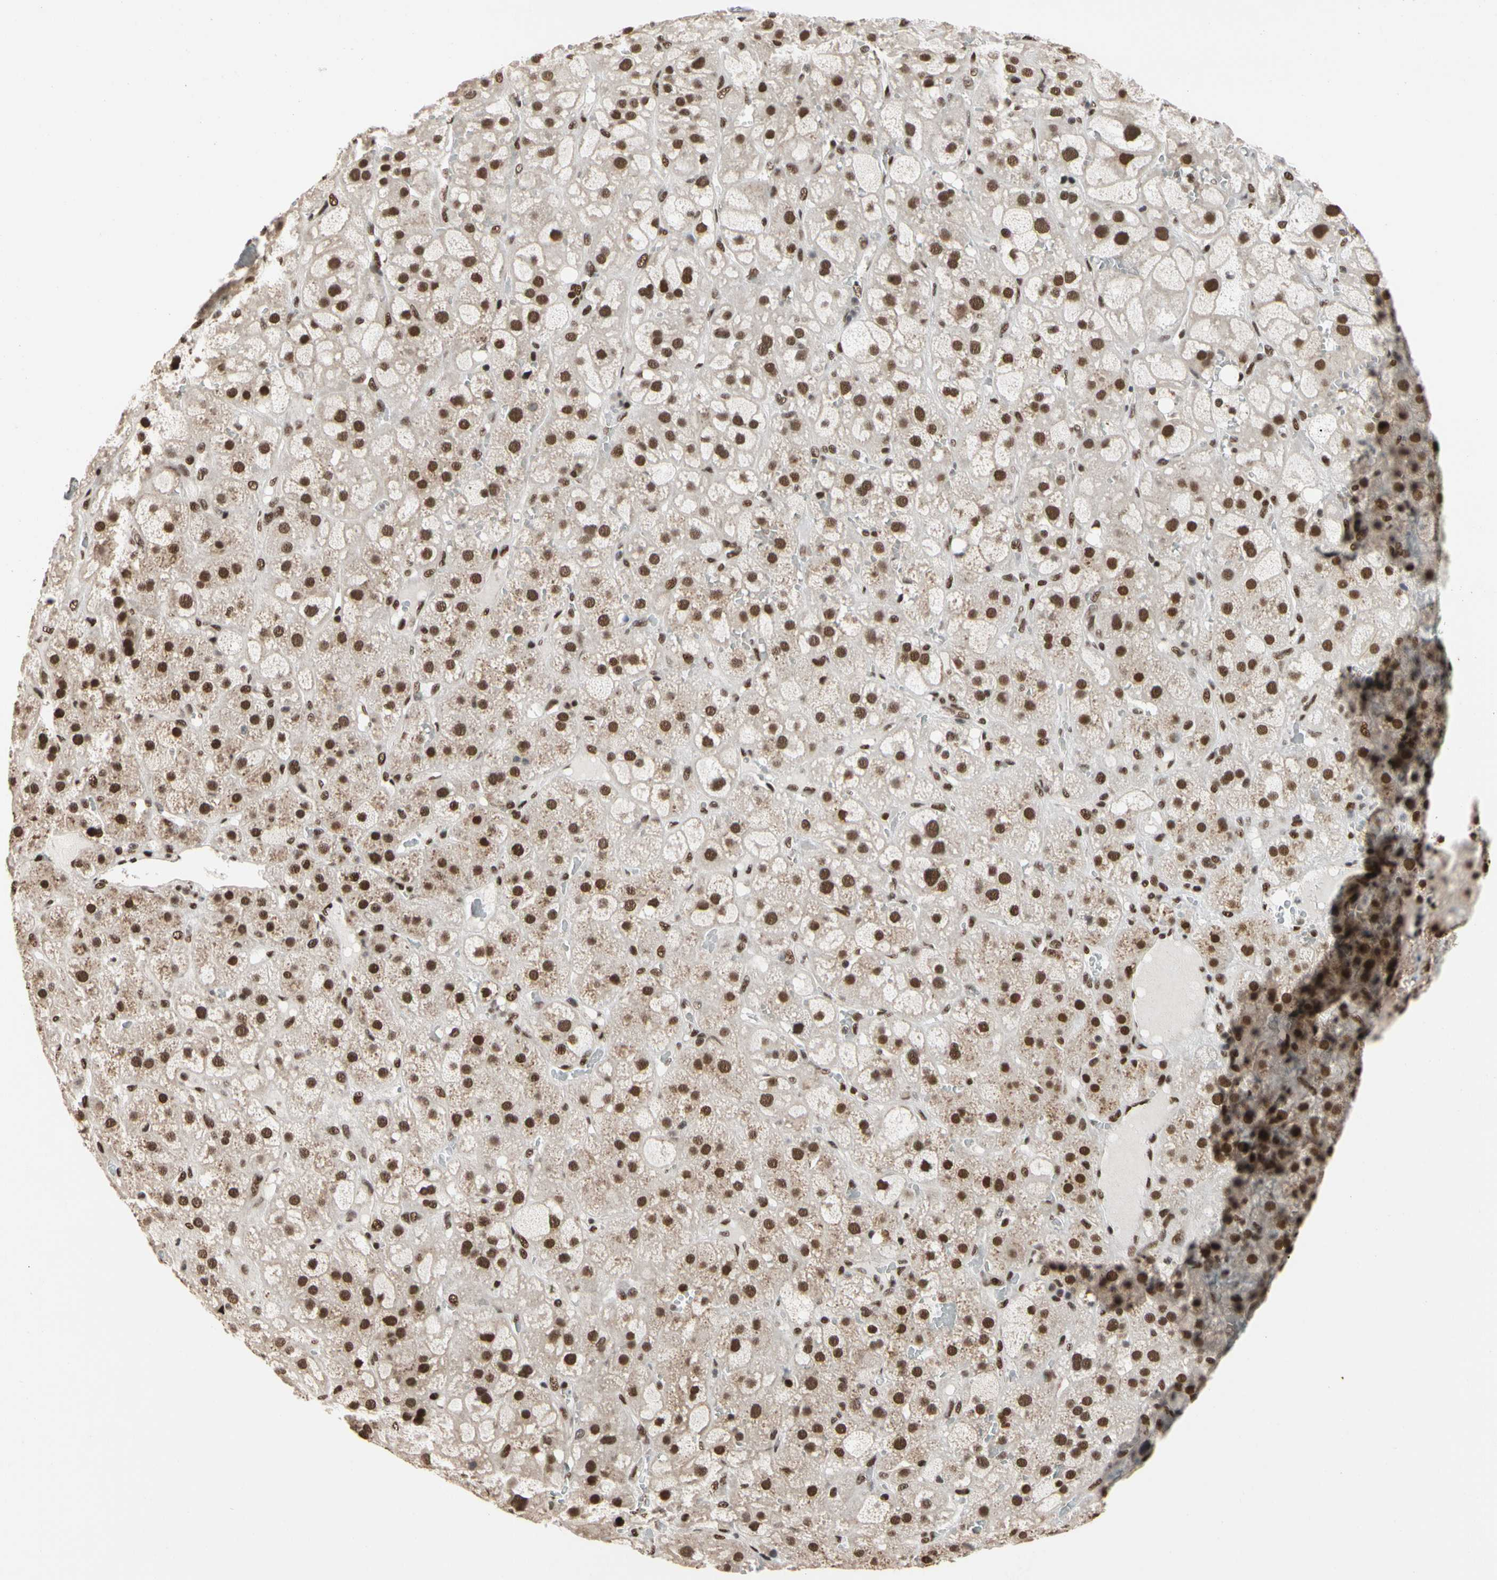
{"staining": {"intensity": "strong", "quantity": ">75%", "location": "cytoplasmic/membranous,nuclear"}, "tissue": "adrenal gland", "cell_type": "Glandular cells", "image_type": "normal", "snomed": [{"axis": "morphology", "description": "Normal tissue, NOS"}, {"axis": "topography", "description": "Adrenal gland"}], "caption": "Immunohistochemical staining of normal human adrenal gland displays high levels of strong cytoplasmic/membranous,nuclear expression in about >75% of glandular cells. (Brightfield microscopy of DAB IHC at high magnification).", "gene": "FAM98B", "patient": {"sex": "female", "age": 47}}